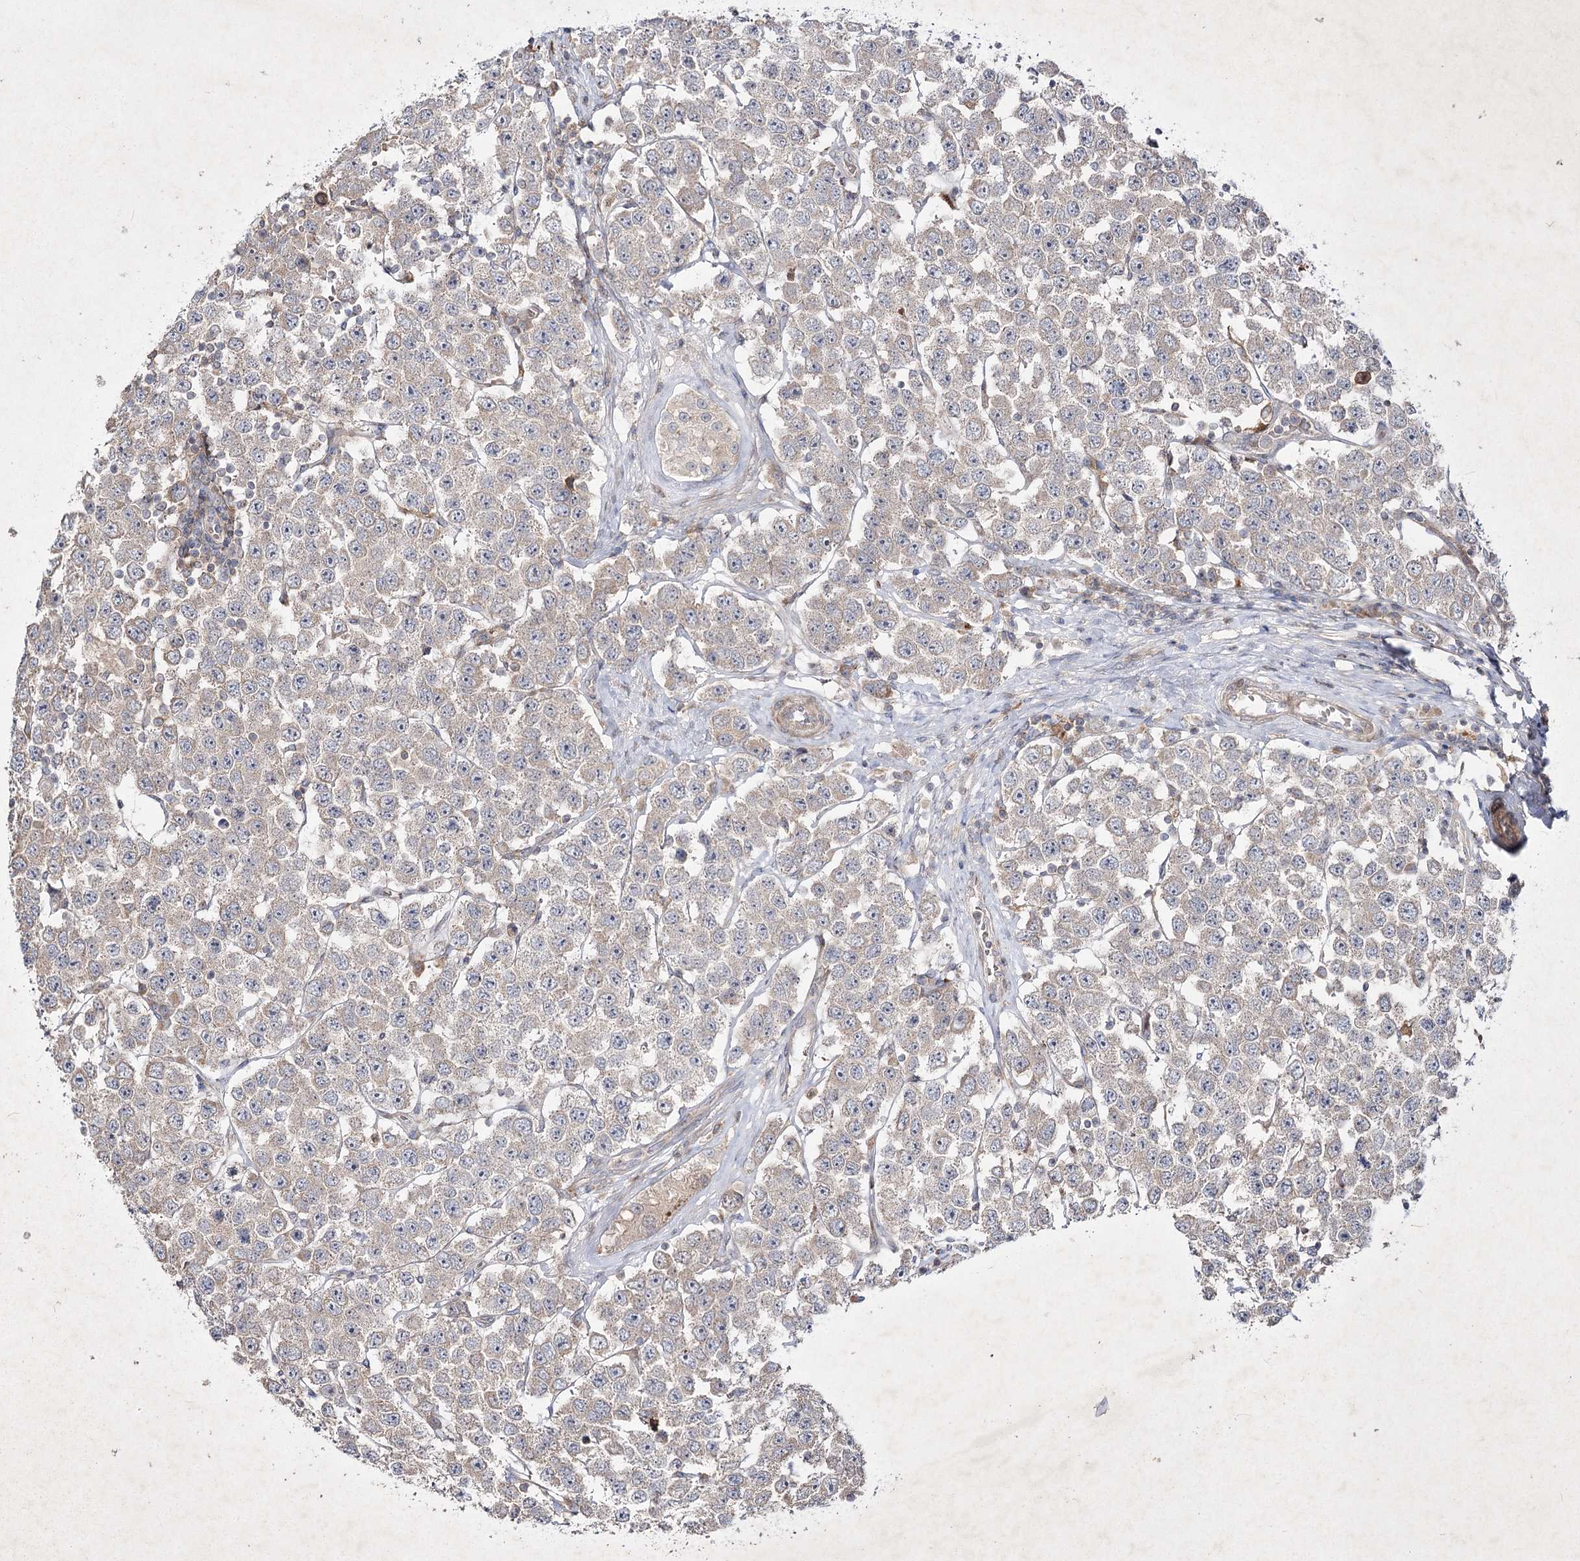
{"staining": {"intensity": "weak", "quantity": "<25%", "location": "cytoplasmic/membranous"}, "tissue": "testis cancer", "cell_type": "Tumor cells", "image_type": "cancer", "snomed": [{"axis": "morphology", "description": "Seminoma, NOS"}, {"axis": "topography", "description": "Testis"}], "caption": "Tumor cells show no significant expression in testis cancer (seminoma). The staining was performed using DAB (3,3'-diaminobenzidine) to visualize the protein expression in brown, while the nuclei were stained in blue with hematoxylin (Magnification: 20x).", "gene": "CIB2", "patient": {"sex": "male", "age": 28}}